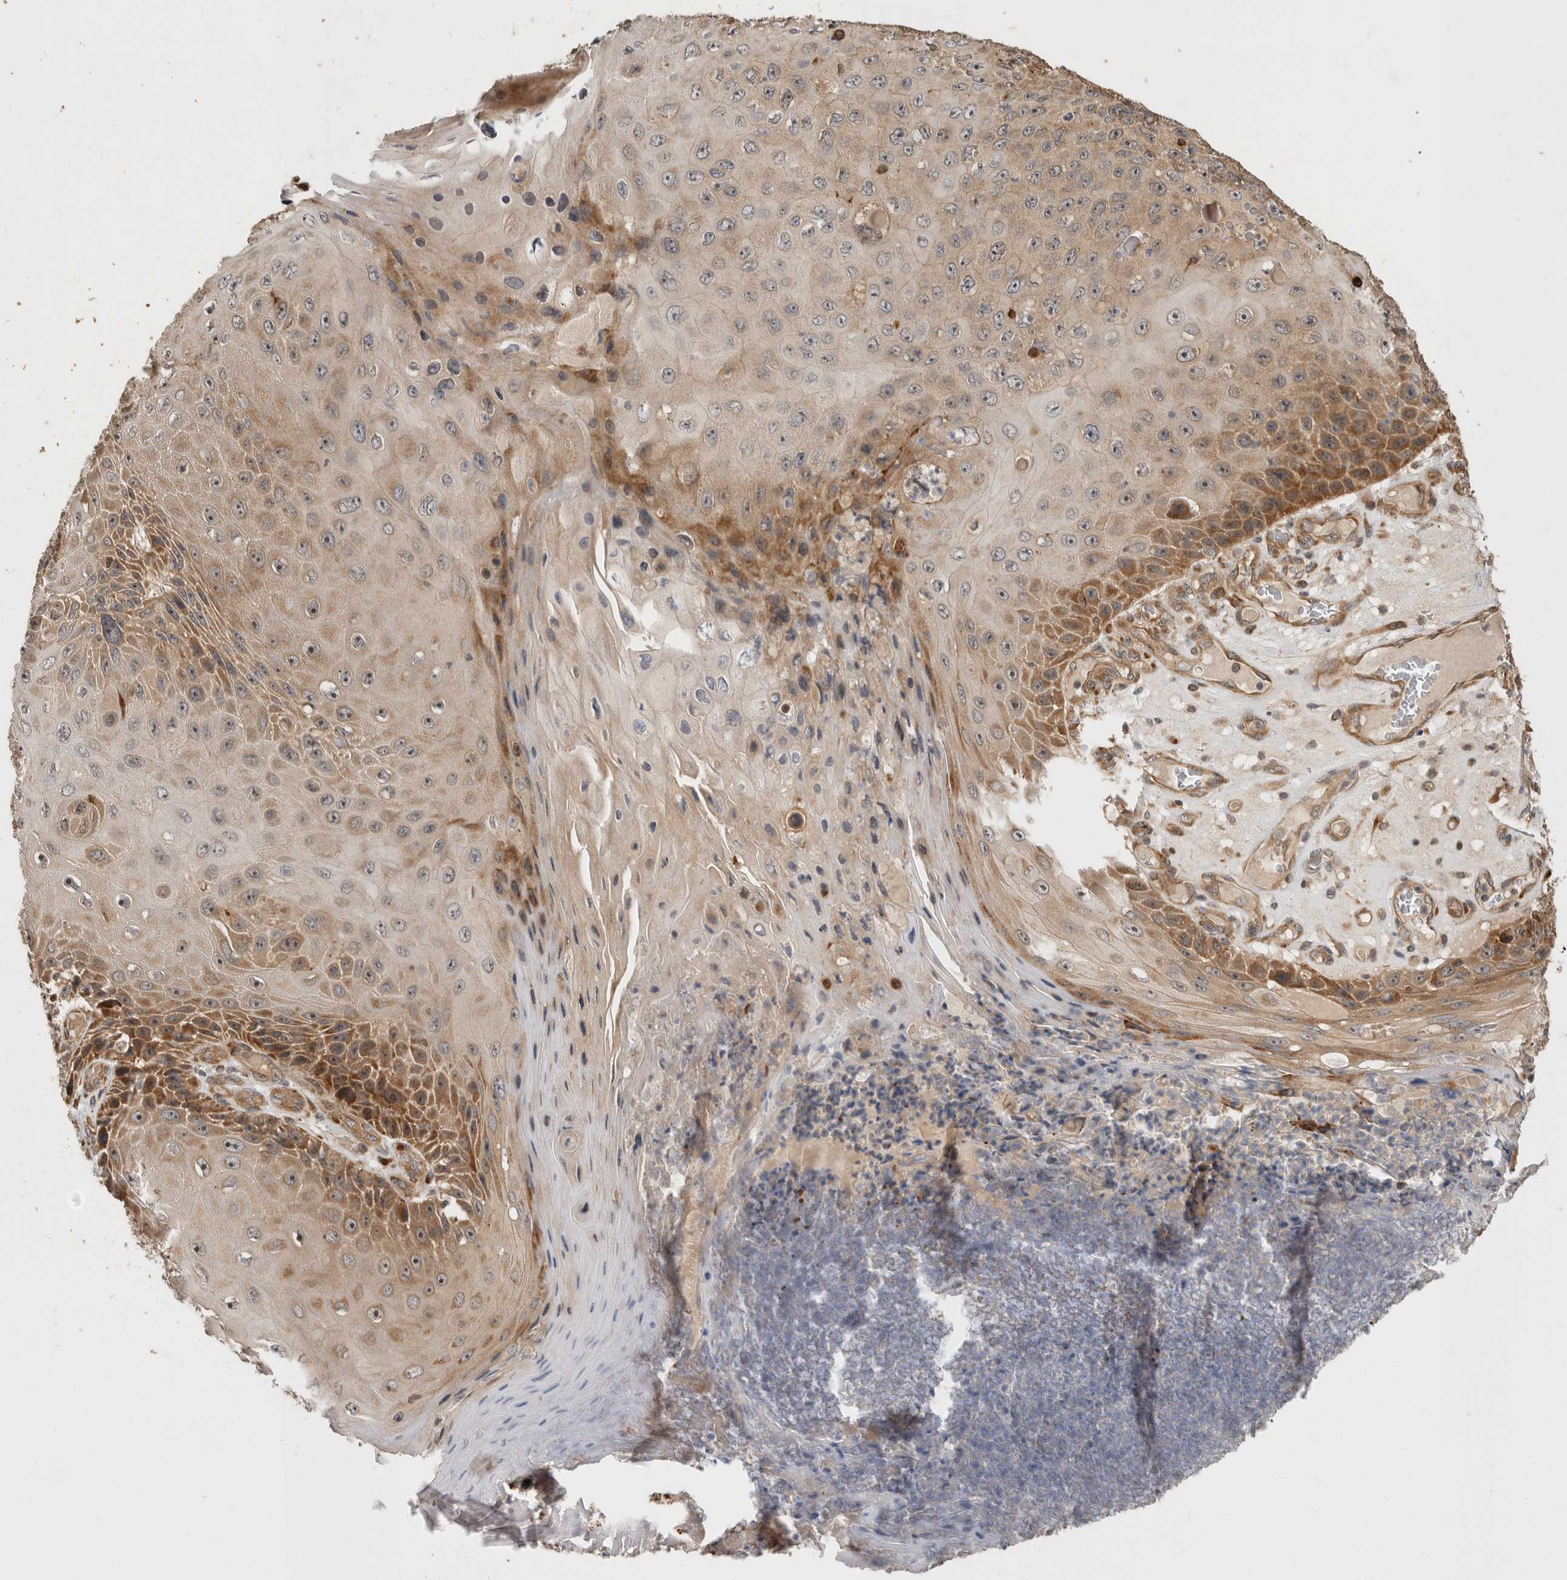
{"staining": {"intensity": "moderate", "quantity": ">75%", "location": "cytoplasmic/membranous"}, "tissue": "skin cancer", "cell_type": "Tumor cells", "image_type": "cancer", "snomed": [{"axis": "morphology", "description": "Squamous cell carcinoma, NOS"}, {"axis": "topography", "description": "Skin"}], "caption": "This is an image of immunohistochemistry staining of squamous cell carcinoma (skin), which shows moderate staining in the cytoplasmic/membranous of tumor cells.", "gene": "PCDHB15", "patient": {"sex": "female", "age": 88}}